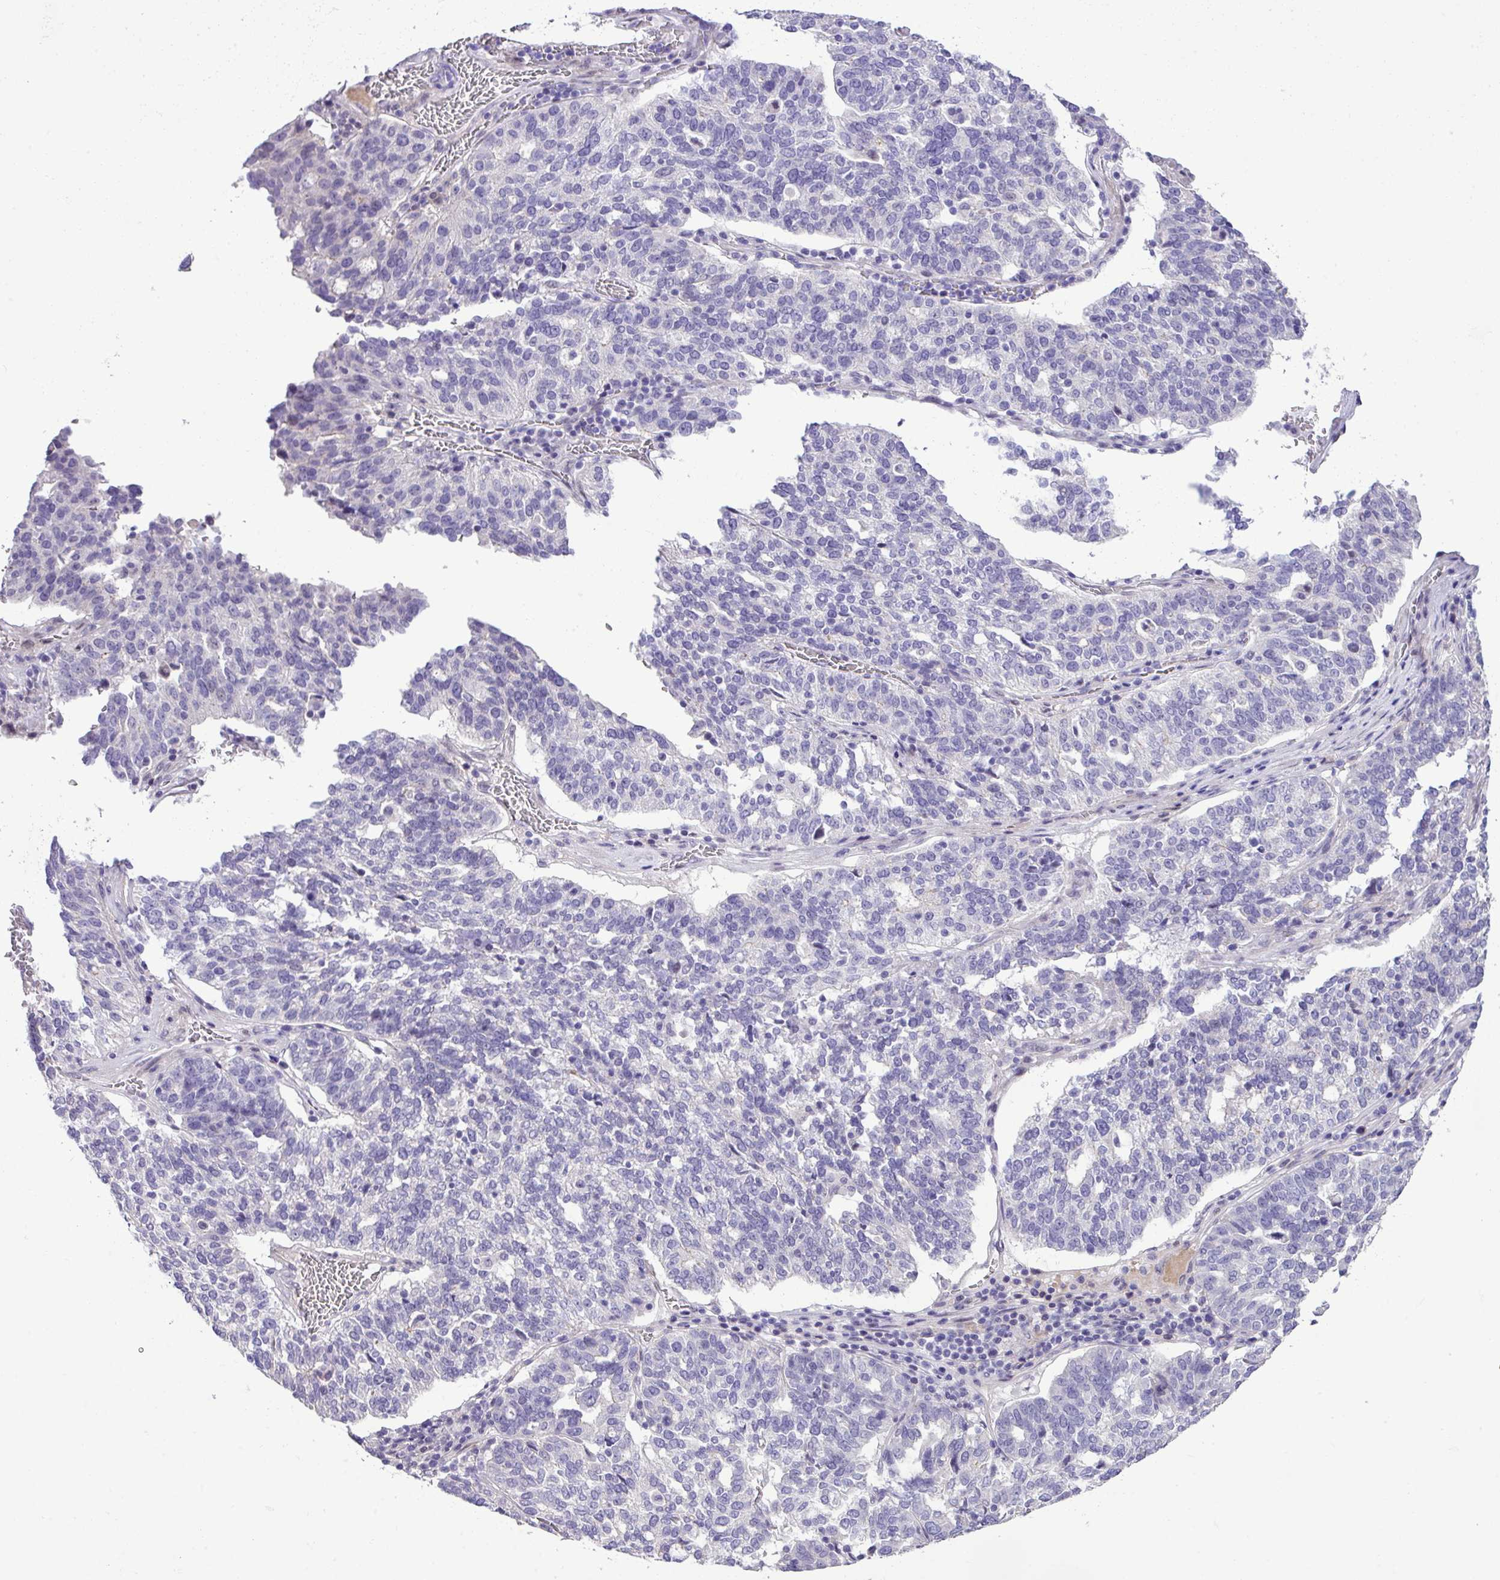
{"staining": {"intensity": "negative", "quantity": "none", "location": "none"}, "tissue": "ovarian cancer", "cell_type": "Tumor cells", "image_type": "cancer", "snomed": [{"axis": "morphology", "description": "Cystadenocarcinoma, serous, NOS"}, {"axis": "topography", "description": "Ovary"}], "caption": "DAB immunohistochemical staining of human serous cystadenocarcinoma (ovarian) displays no significant expression in tumor cells. The staining is performed using DAB (3,3'-diaminobenzidine) brown chromogen with nuclei counter-stained in using hematoxylin.", "gene": "YLPM1", "patient": {"sex": "female", "age": 59}}